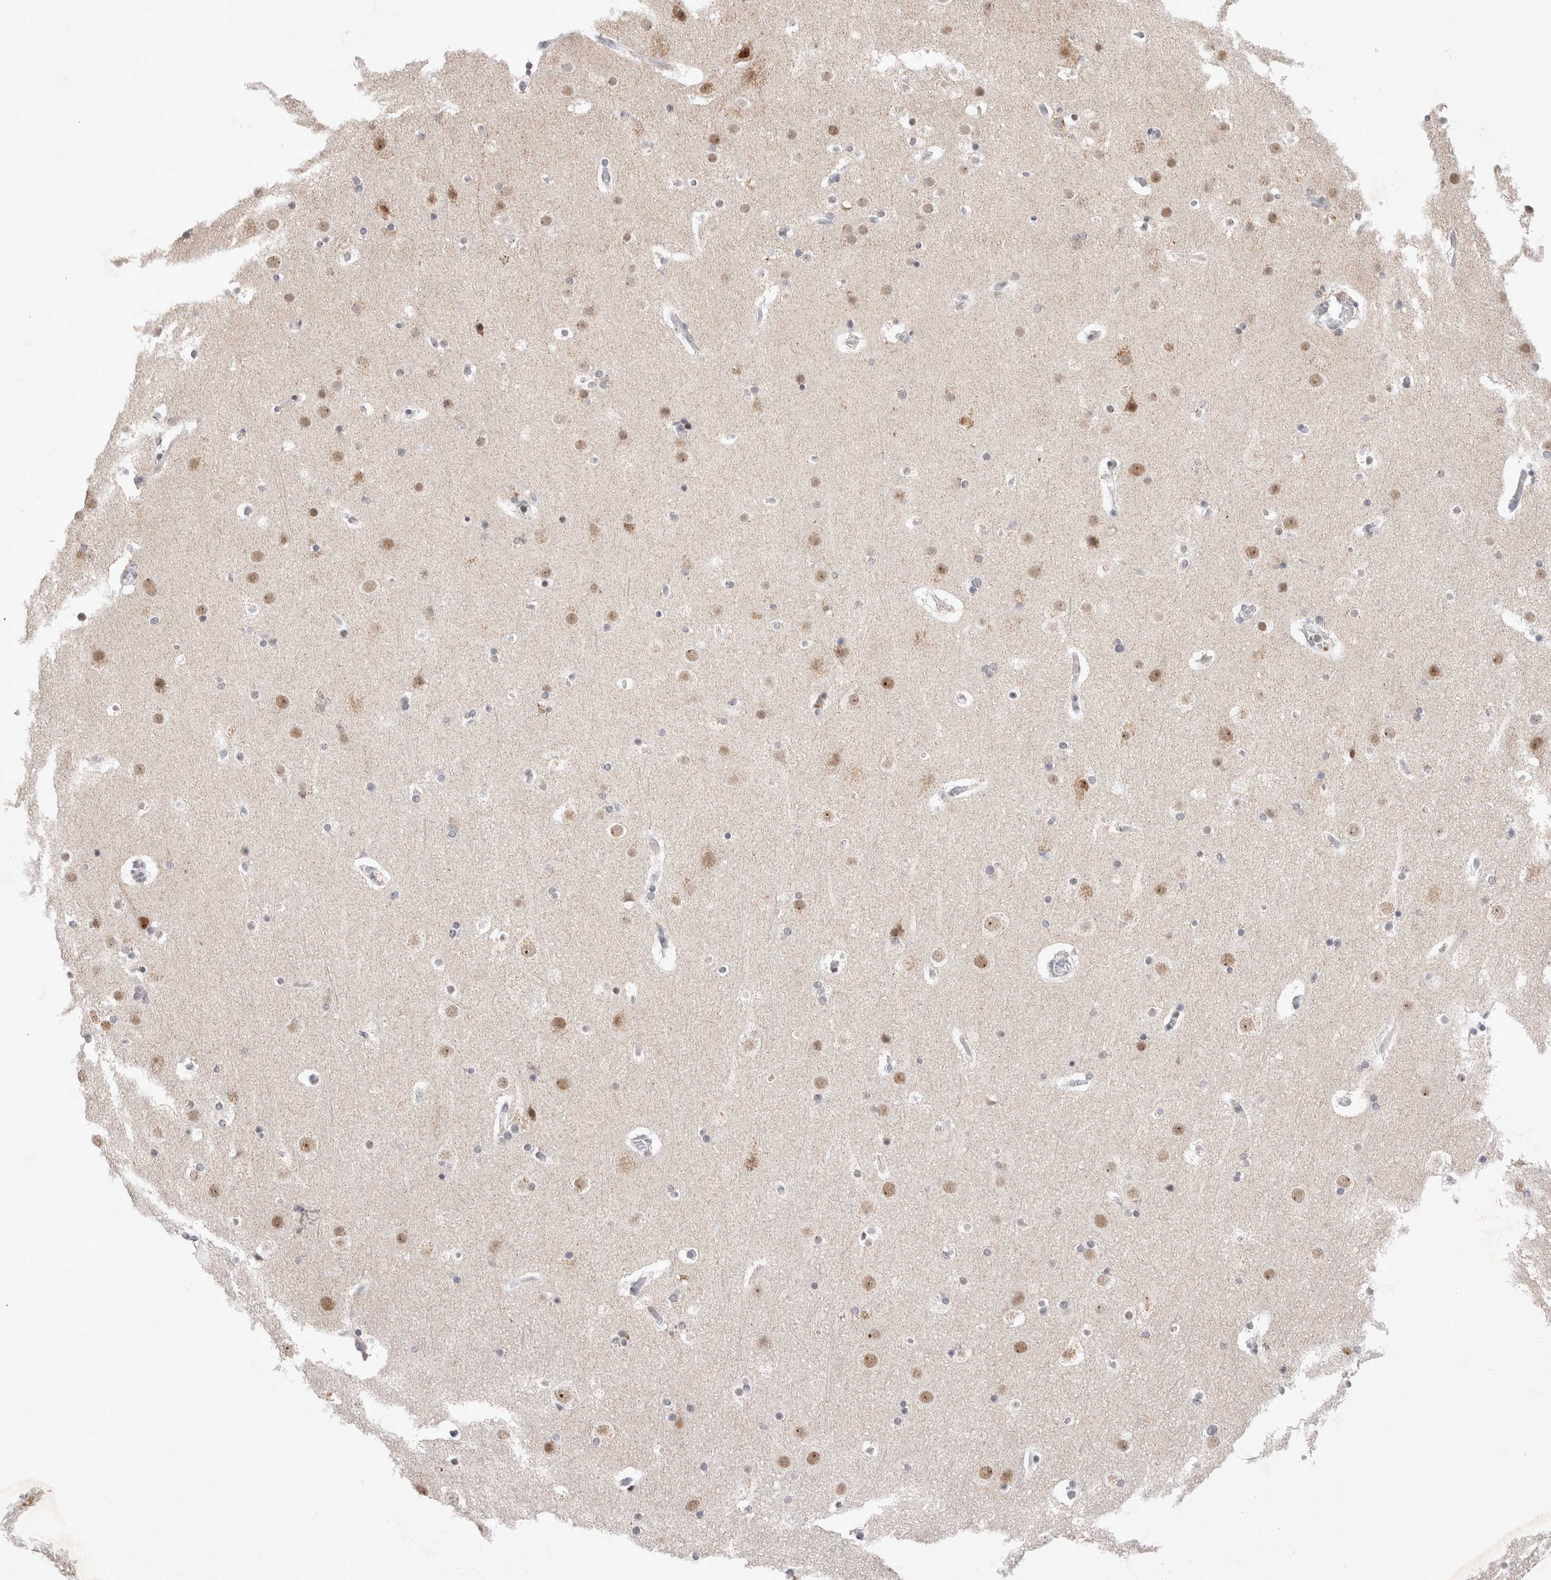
{"staining": {"intensity": "negative", "quantity": "none", "location": "none"}, "tissue": "cerebral cortex", "cell_type": "Endothelial cells", "image_type": "normal", "snomed": [{"axis": "morphology", "description": "Normal tissue, NOS"}, {"axis": "topography", "description": "Cerebral cortex"}], "caption": "Cerebral cortex was stained to show a protein in brown. There is no significant staining in endothelial cells. (Brightfield microscopy of DAB immunohistochemistry (IHC) at high magnification).", "gene": "MRPL37", "patient": {"sex": "male", "age": 57}}